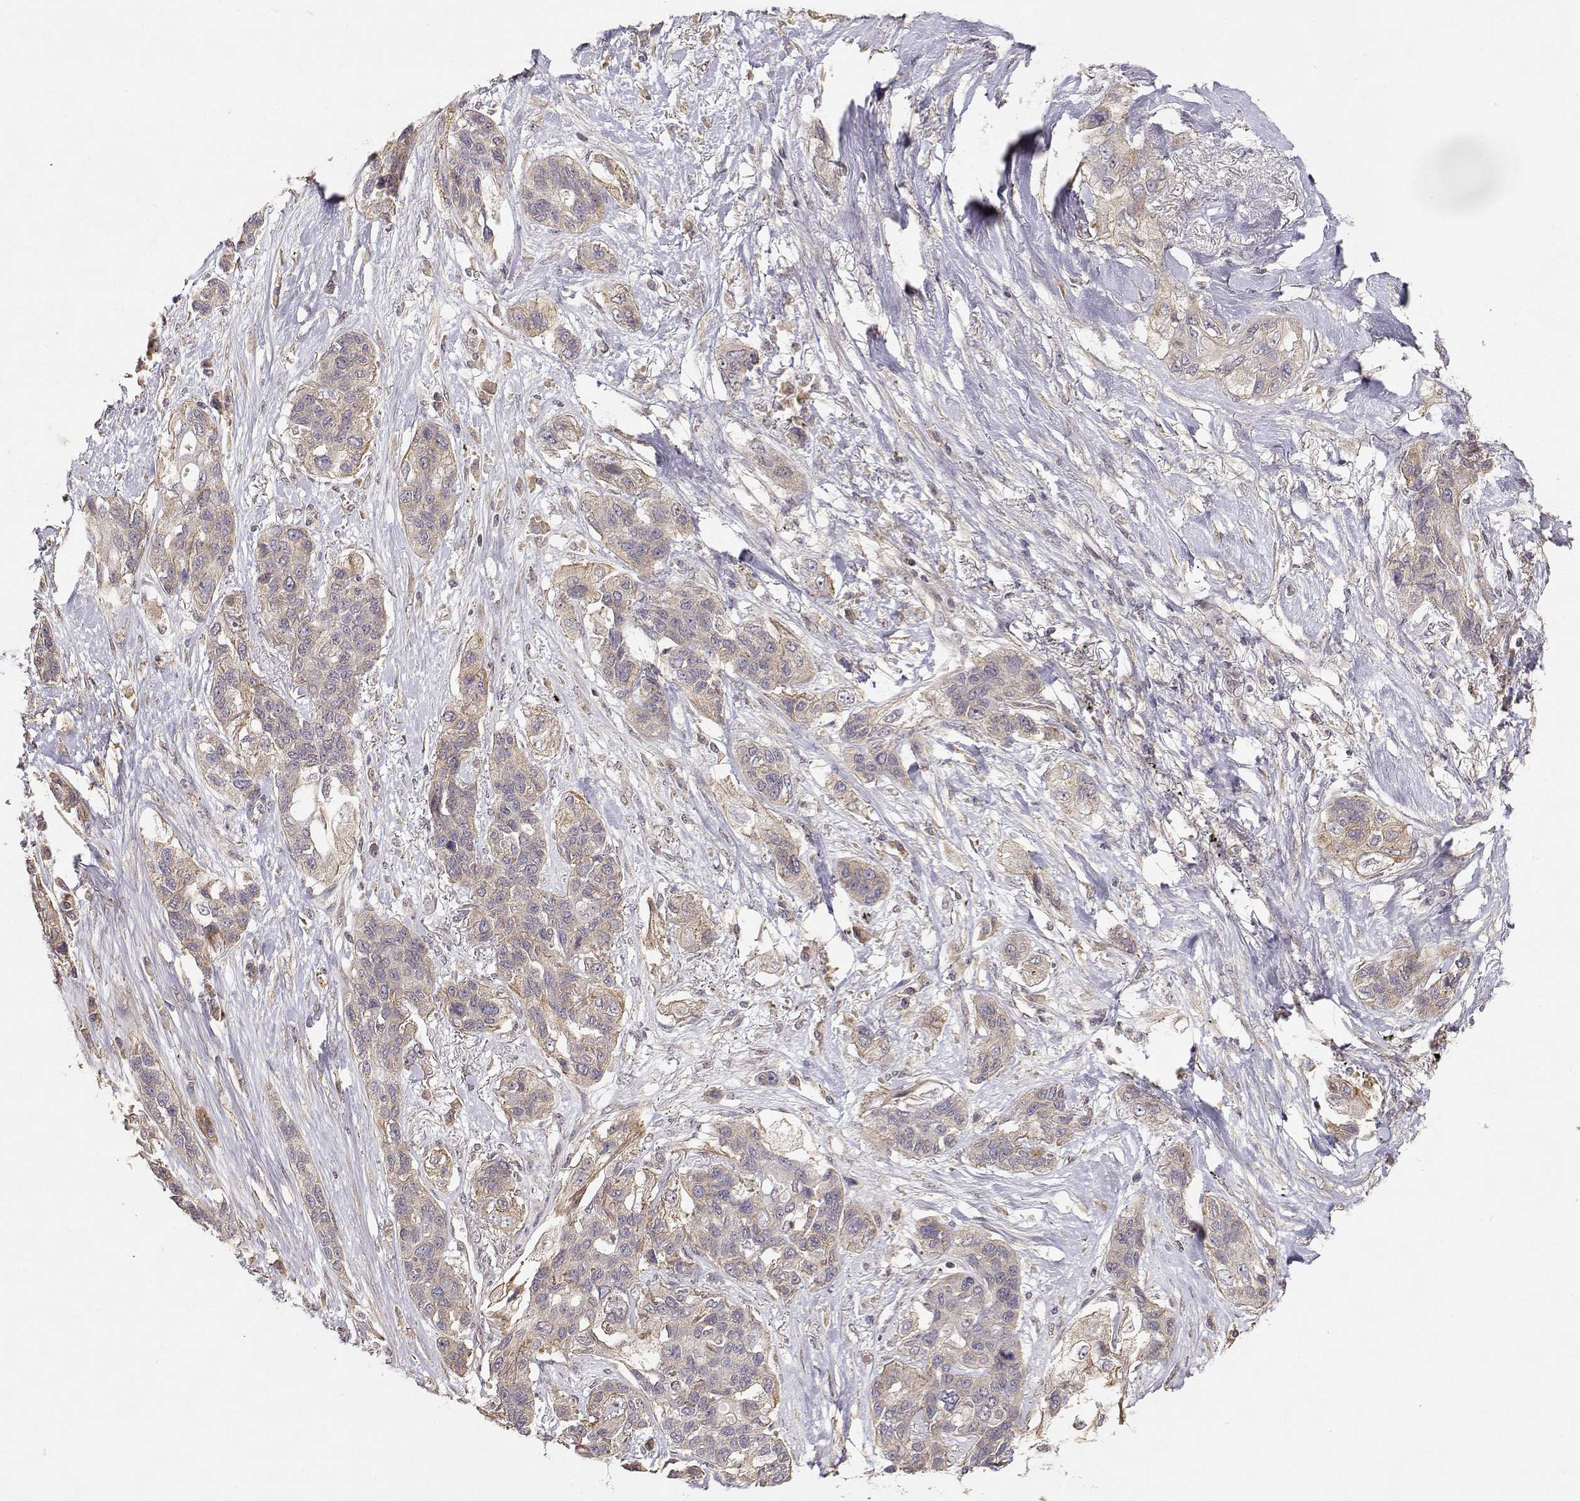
{"staining": {"intensity": "weak", "quantity": ">75%", "location": "cytoplasmic/membranous"}, "tissue": "lung cancer", "cell_type": "Tumor cells", "image_type": "cancer", "snomed": [{"axis": "morphology", "description": "Squamous cell carcinoma, NOS"}, {"axis": "topography", "description": "Lung"}], "caption": "Human lung squamous cell carcinoma stained with a brown dye shows weak cytoplasmic/membranous positive staining in about >75% of tumor cells.", "gene": "PICK1", "patient": {"sex": "female", "age": 70}}